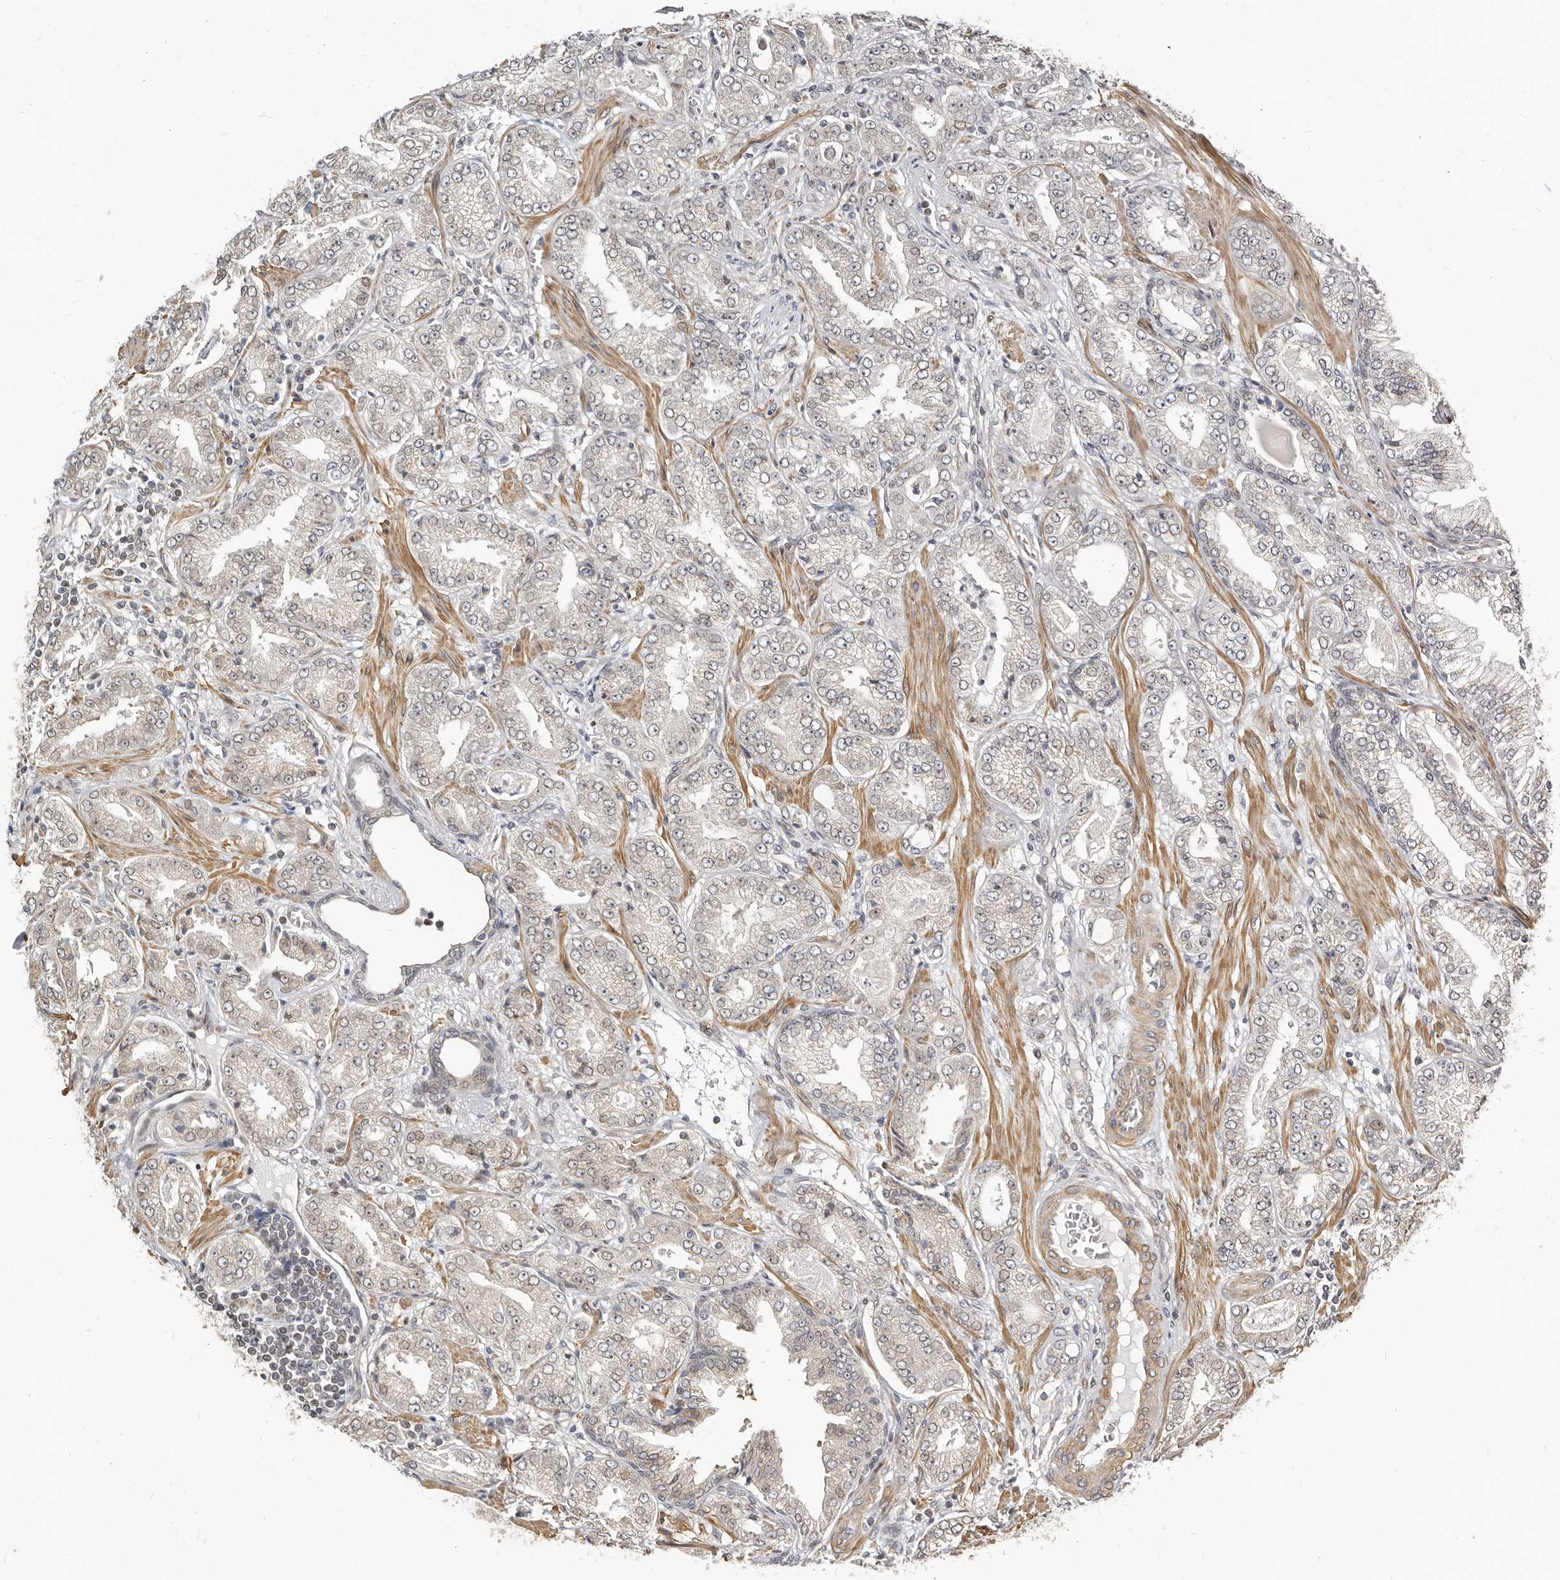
{"staining": {"intensity": "negative", "quantity": "none", "location": "none"}, "tissue": "prostate cancer", "cell_type": "Tumor cells", "image_type": "cancer", "snomed": [{"axis": "morphology", "description": "Adenocarcinoma, High grade"}, {"axis": "topography", "description": "Prostate"}], "caption": "DAB (3,3'-diaminobenzidine) immunohistochemical staining of prostate cancer shows no significant expression in tumor cells. Brightfield microscopy of immunohistochemistry stained with DAB (brown) and hematoxylin (blue), captured at high magnification.", "gene": "NUP153", "patient": {"sex": "male", "age": 71}}